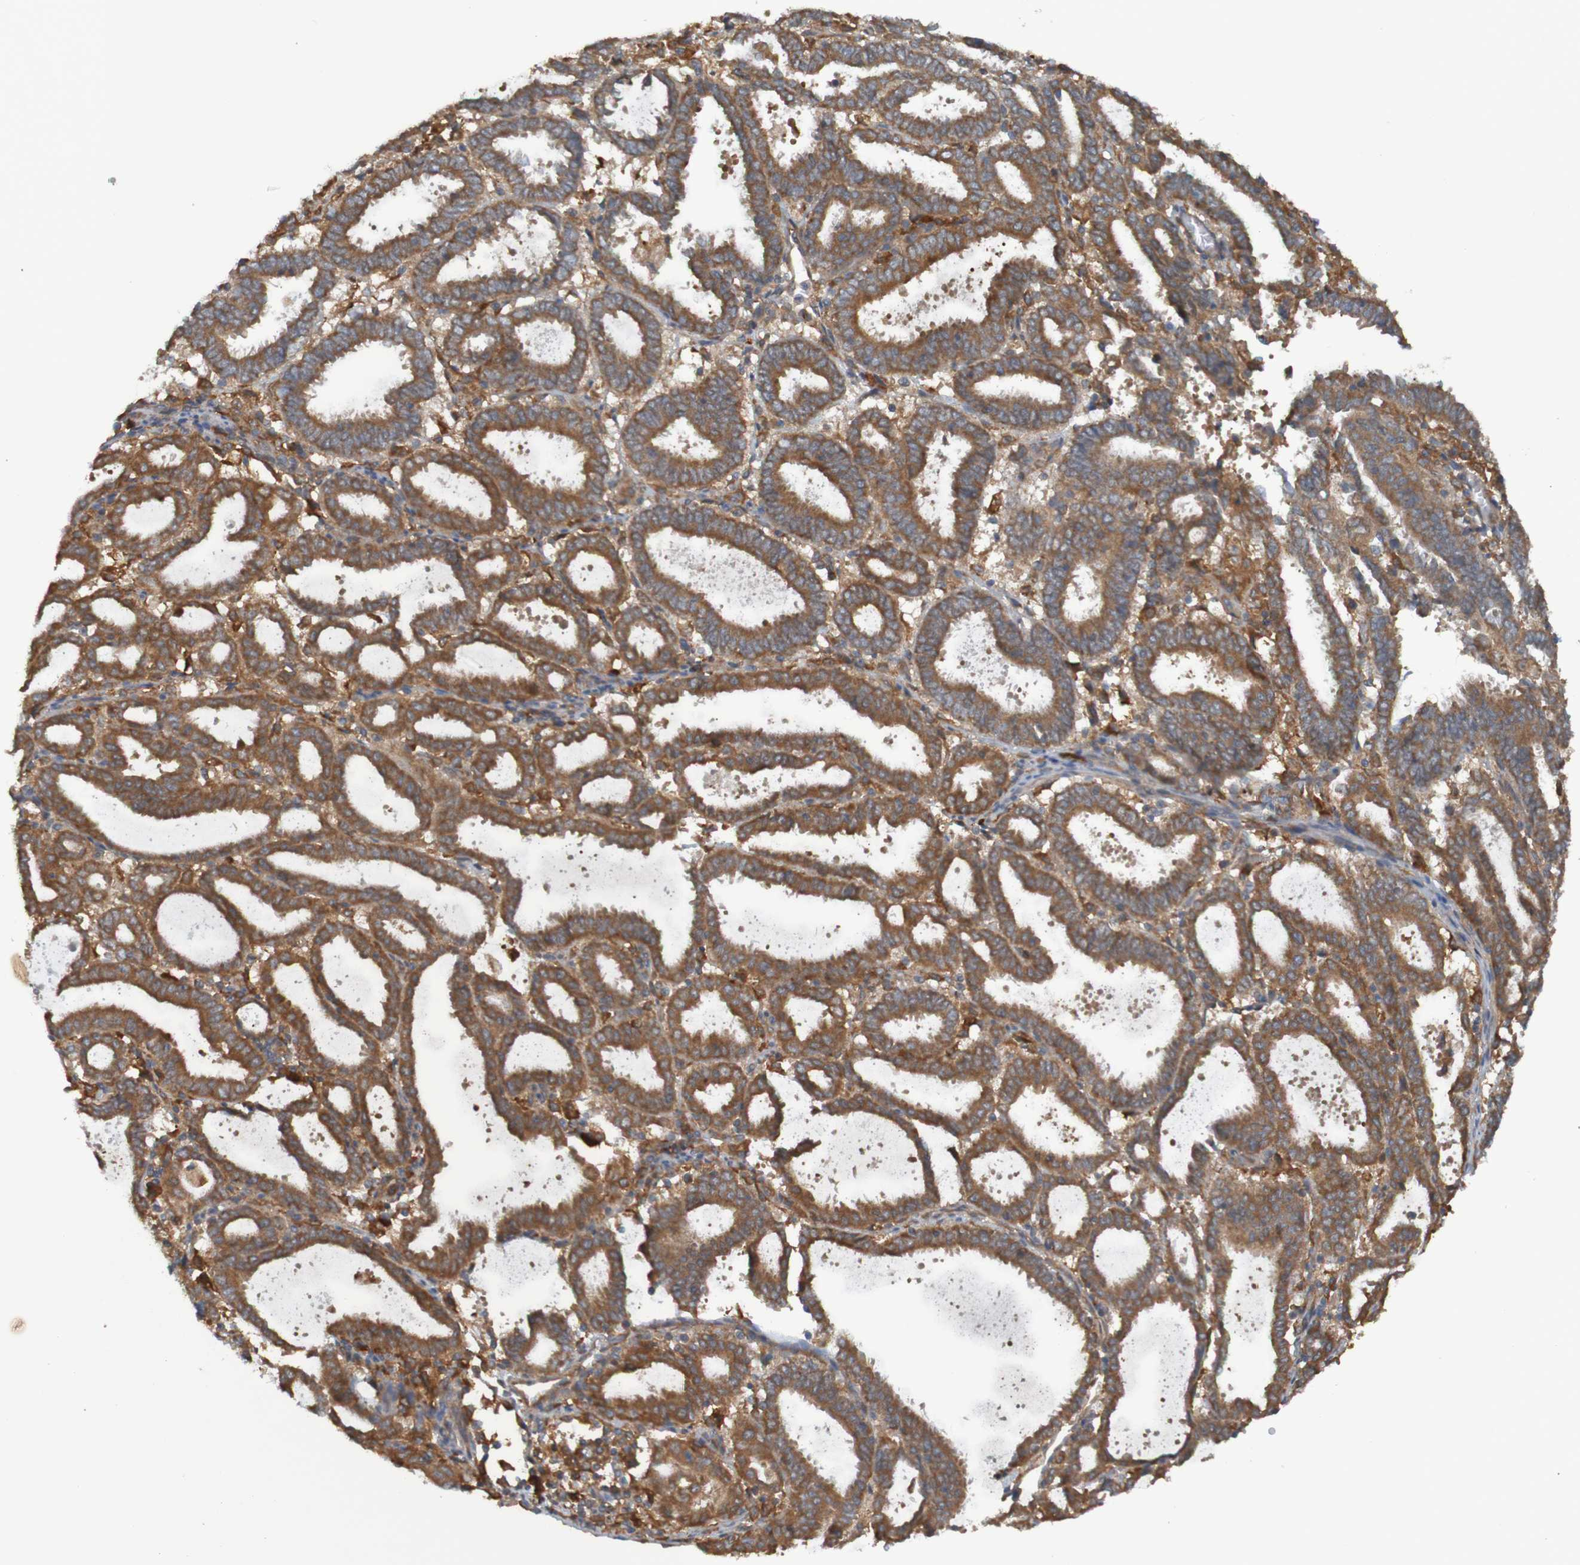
{"staining": {"intensity": "moderate", "quantity": ">75%", "location": "cytoplasmic/membranous"}, "tissue": "endometrial cancer", "cell_type": "Tumor cells", "image_type": "cancer", "snomed": [{"axis": "morphology", "description": "Adenocarcinoma, NOS"}, {"axis": "topography", "description": "Uterus"}], "caption": "Endometrial cancer stained for a protein shows moderate cytoplasmic/membranous positivity in tumor cells.", "gene": "DNAJC4", "patient": {"sex": "female", "age": 83}}